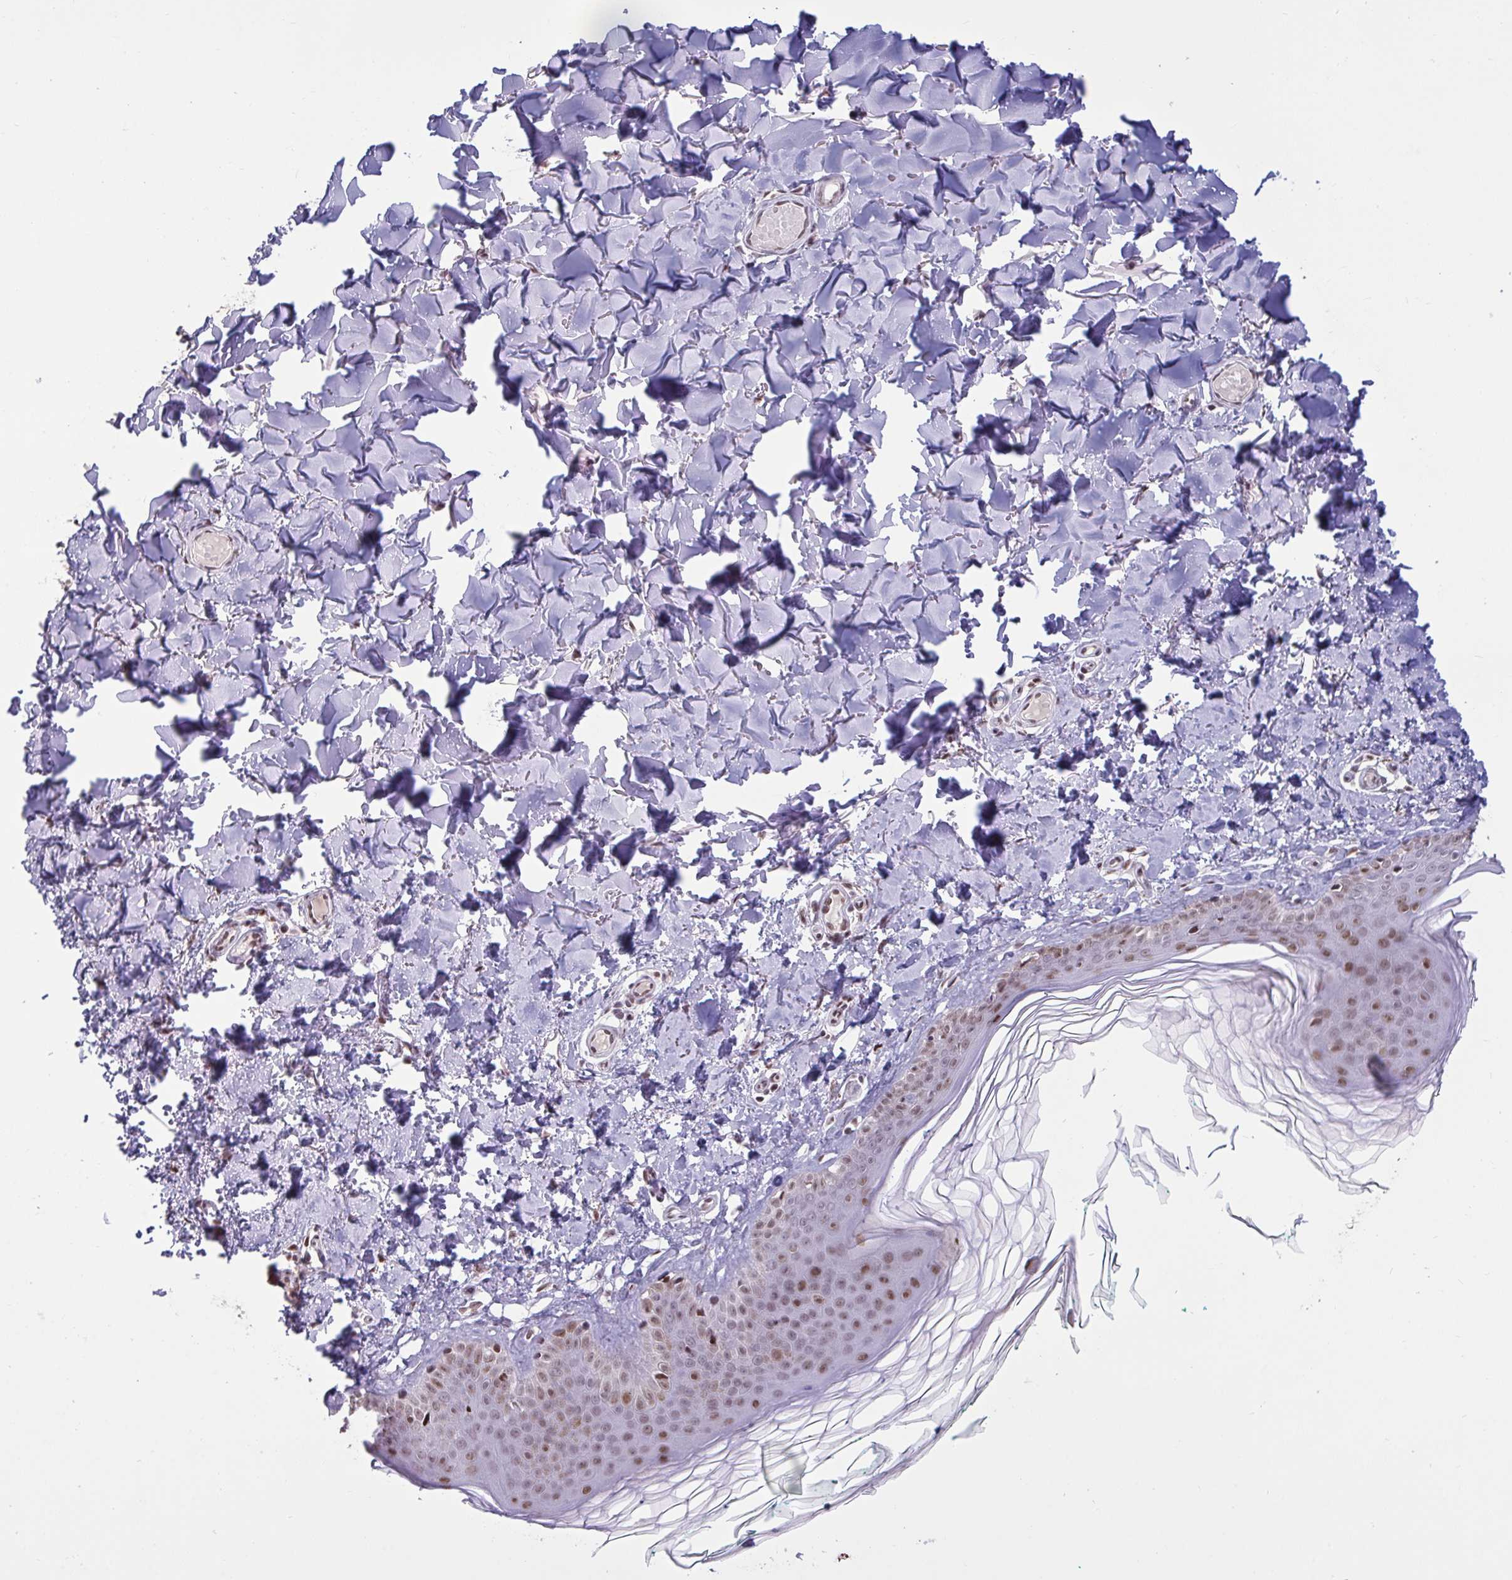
{"staining": {"intensity": "moderate", "quantity": "25%-75%", "location": "nuclear"}, "tissue": "skin", "cell_type": "Fibroblasts", "image_type": "normal", "snomed": [{"axis": "morphology", "description": "Normal tissue, NOS"}, {"axis": "topography", "description": "Skin"}, {"axis": "topography", "description": "Peripheral nerve tissue"}], "caption": "DAB immunohistochemical staining of normal skin demonstrates moderate nuclear protein staining in about 25%-75% of fibroblasts.", "gene": "CBFA2T2", "patient": {"sex": "female", "age": 45}}